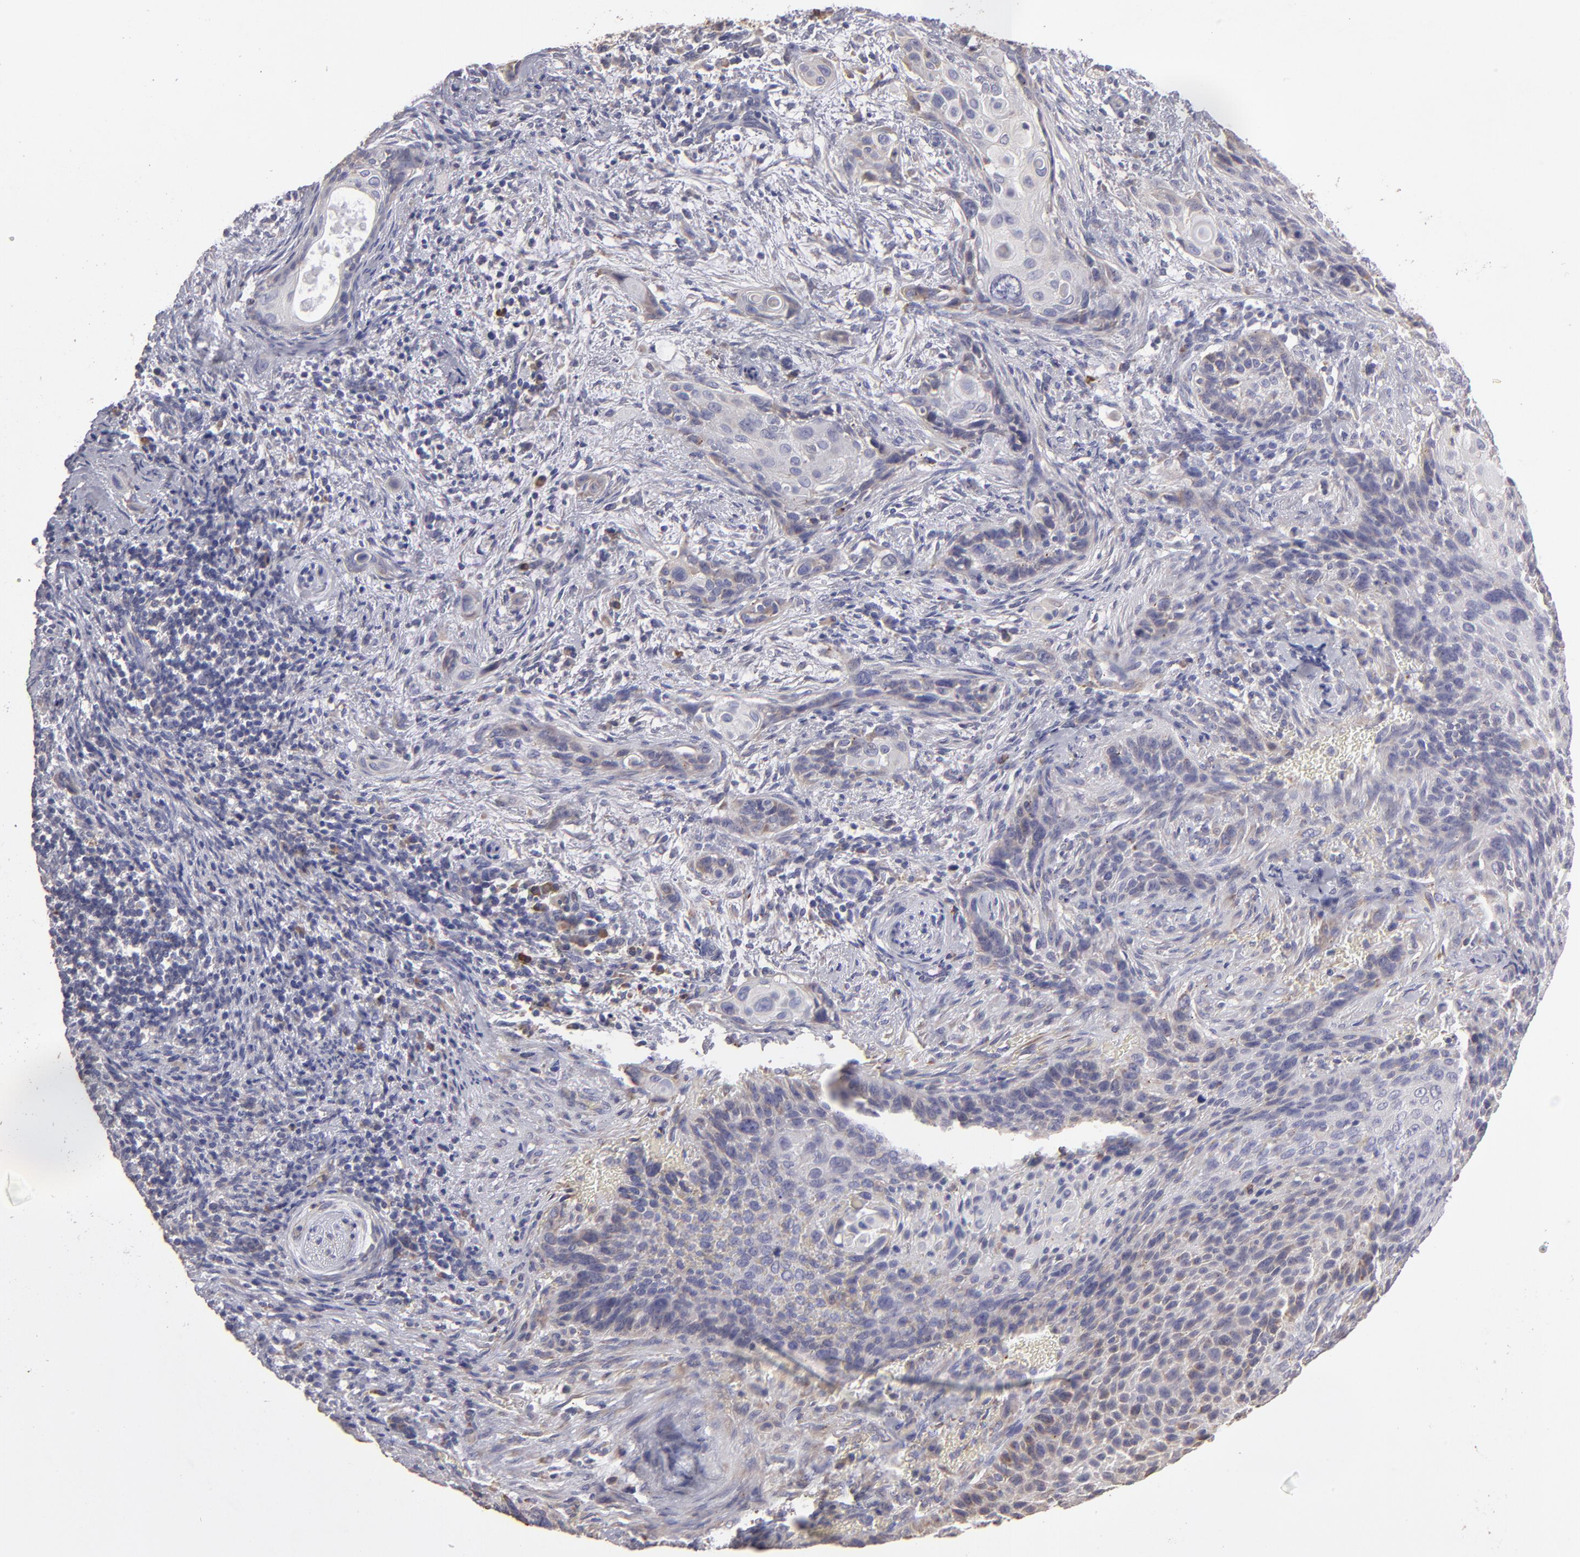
{"staining": {"intensity": "weak", "quantity": "<25%", "location": "cytoplasmic/membranous"}, "tissue": "cervical cancer", "cell_type": "Tumor cells", "image_type": "cancer", "snomed": [{"axis": "morphology", "description": "Squamous cell carcinoma, NOS"}, {"axis": "topography", "description": "Cervix"}], "caption": "Cervical cancer stained for a protein using immunohistochemistry (IHC) shows no staining tumor cells.", "gene": "CALR", "patient": {"sex": "female", "age": 33}}